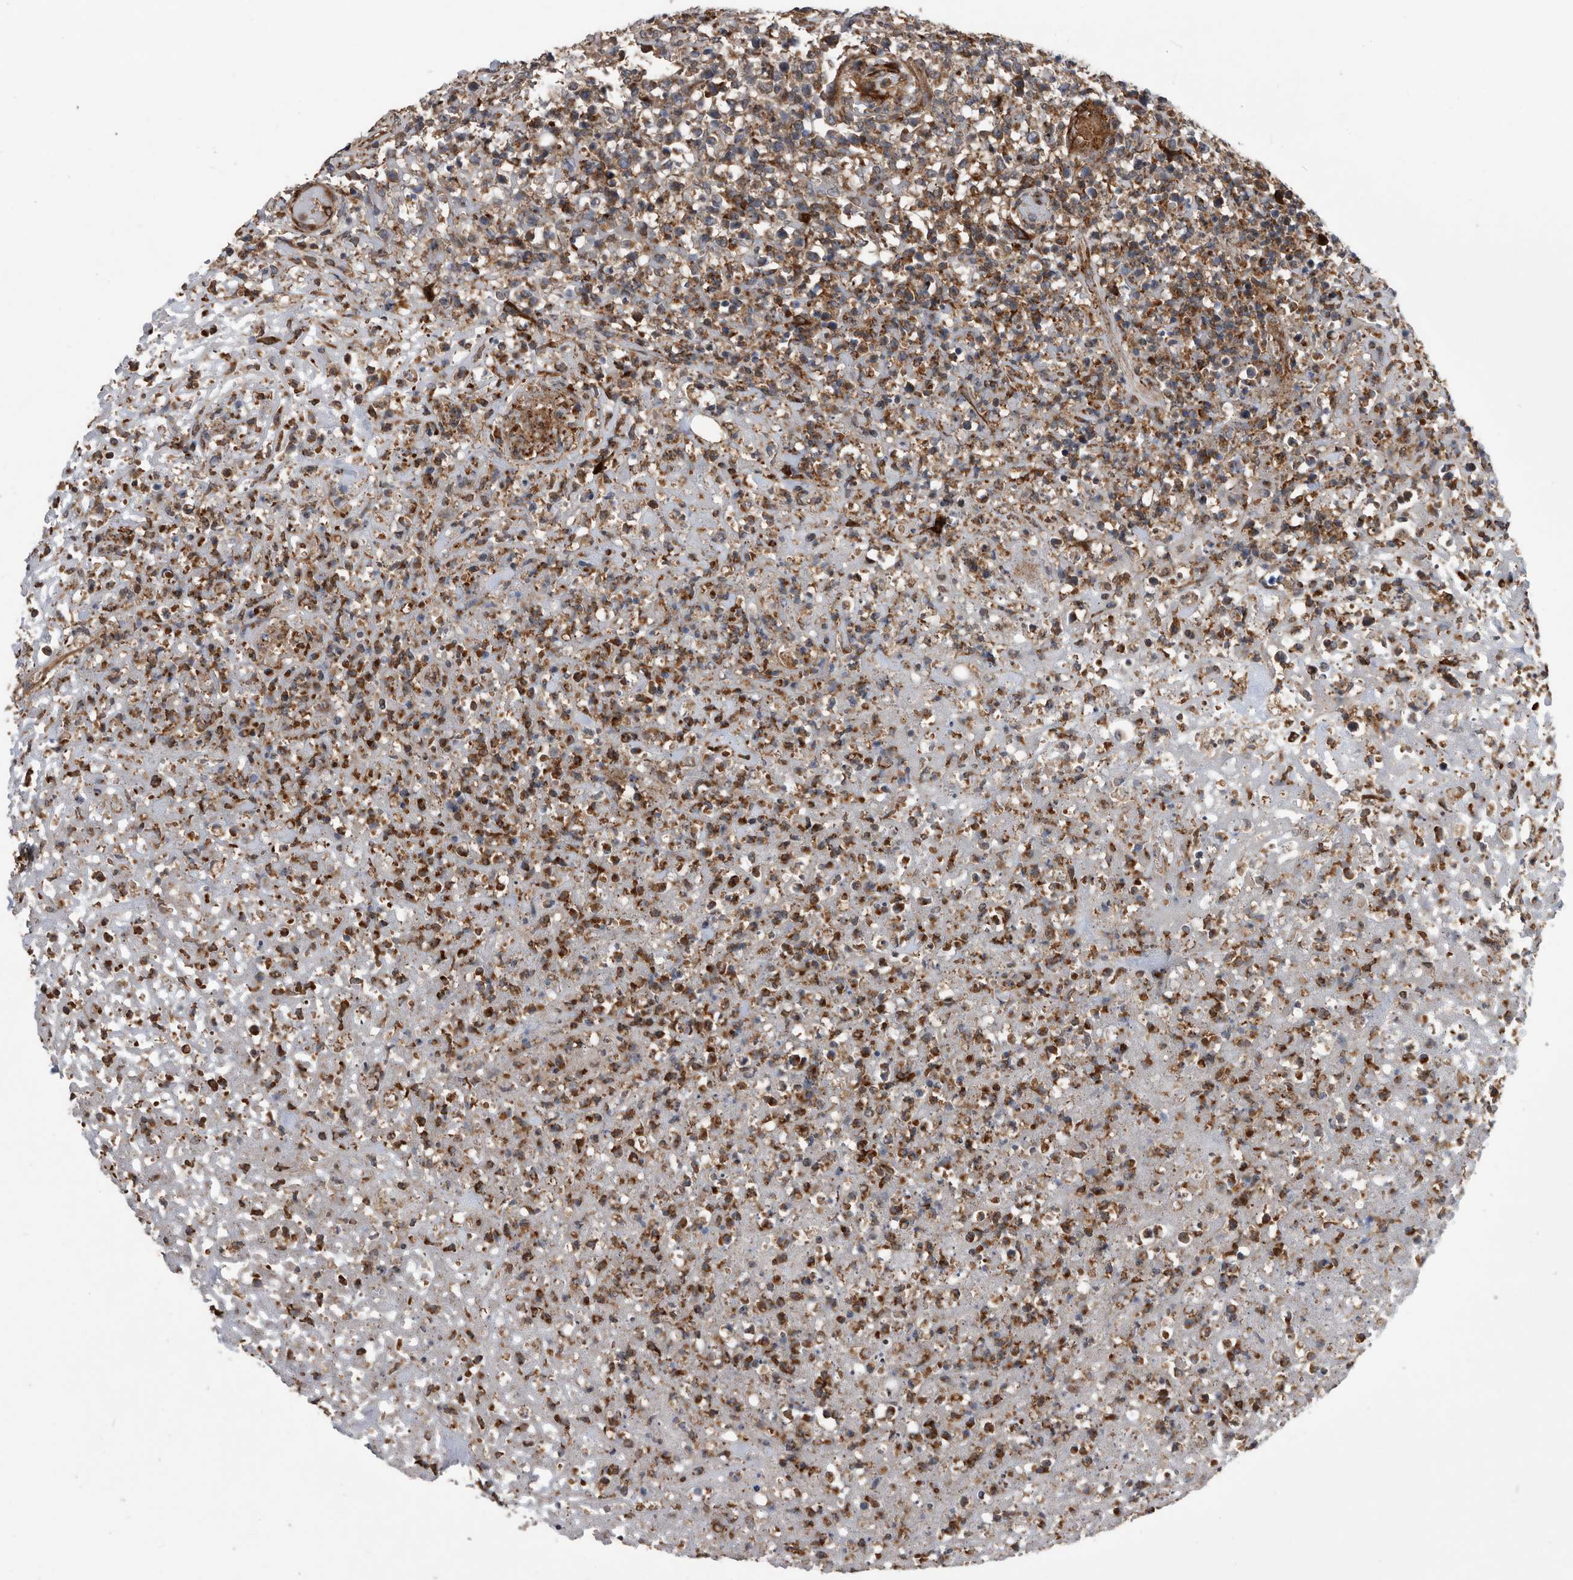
{"staining": {"intensity": "moderate", "quantity": "25%-75%", "location": "cytoplasmic/membranous"}, "tissue": "lymphoma", "cell_type": "Tumor cells", "image_type": "cancer", "snomed": [{"axis": "morphology", "description": "Malignant lymphoma, non-Hodgkin's type, High grade"}, {"axis": "topography", "description": "Colon"}], "caption": "Lymphoma tissue reveals moderate cytoplasmic/membranous staining in approximately 25%-75% of tumor cells, visualized by immunohistochemistry.", "gene": "SERINC2", "patient": {"sex": "female", "age": 53}}